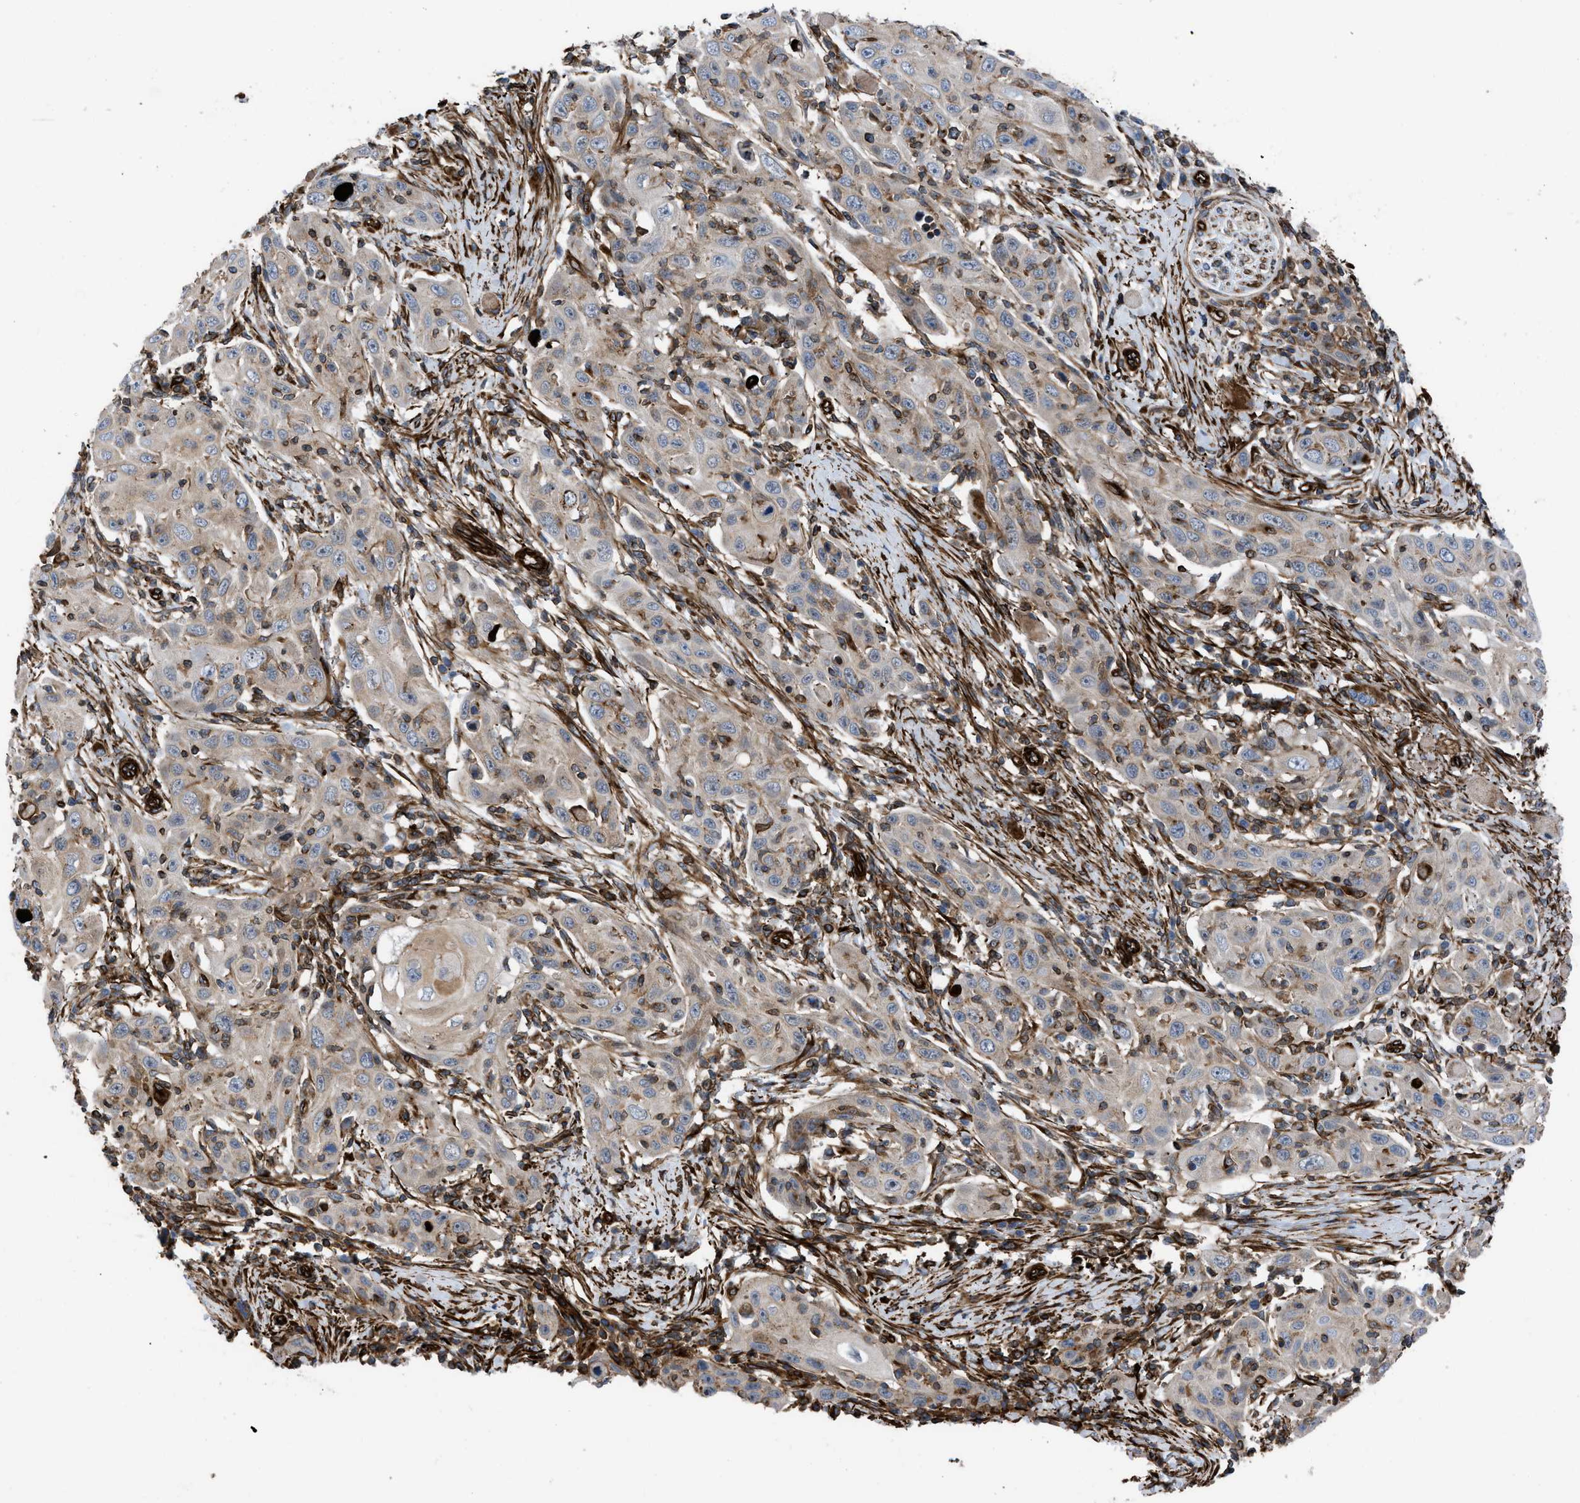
{"staining": {"intensity": "weak", "quantity": "25%-75%", "location": "cytoplasmic/membranous"}, "tissue": "skin cancer", "cell_type": "Tumor cells", "image_type": "cancer", "snomed": [{"axis": "morphology", "description": "Squamous cell carcinoma, NOS"}, {"axis": "topography", "description": "Skin"}], "caption": "This histopathology image reveals immunohistochemistry staining of skin cancer, with low weak cytoplasmic/membranous positivity in approximately 25%-75% of tumor cells.", "gene": "PTPRE", "patient": {"sex": "female", "age": 88}}